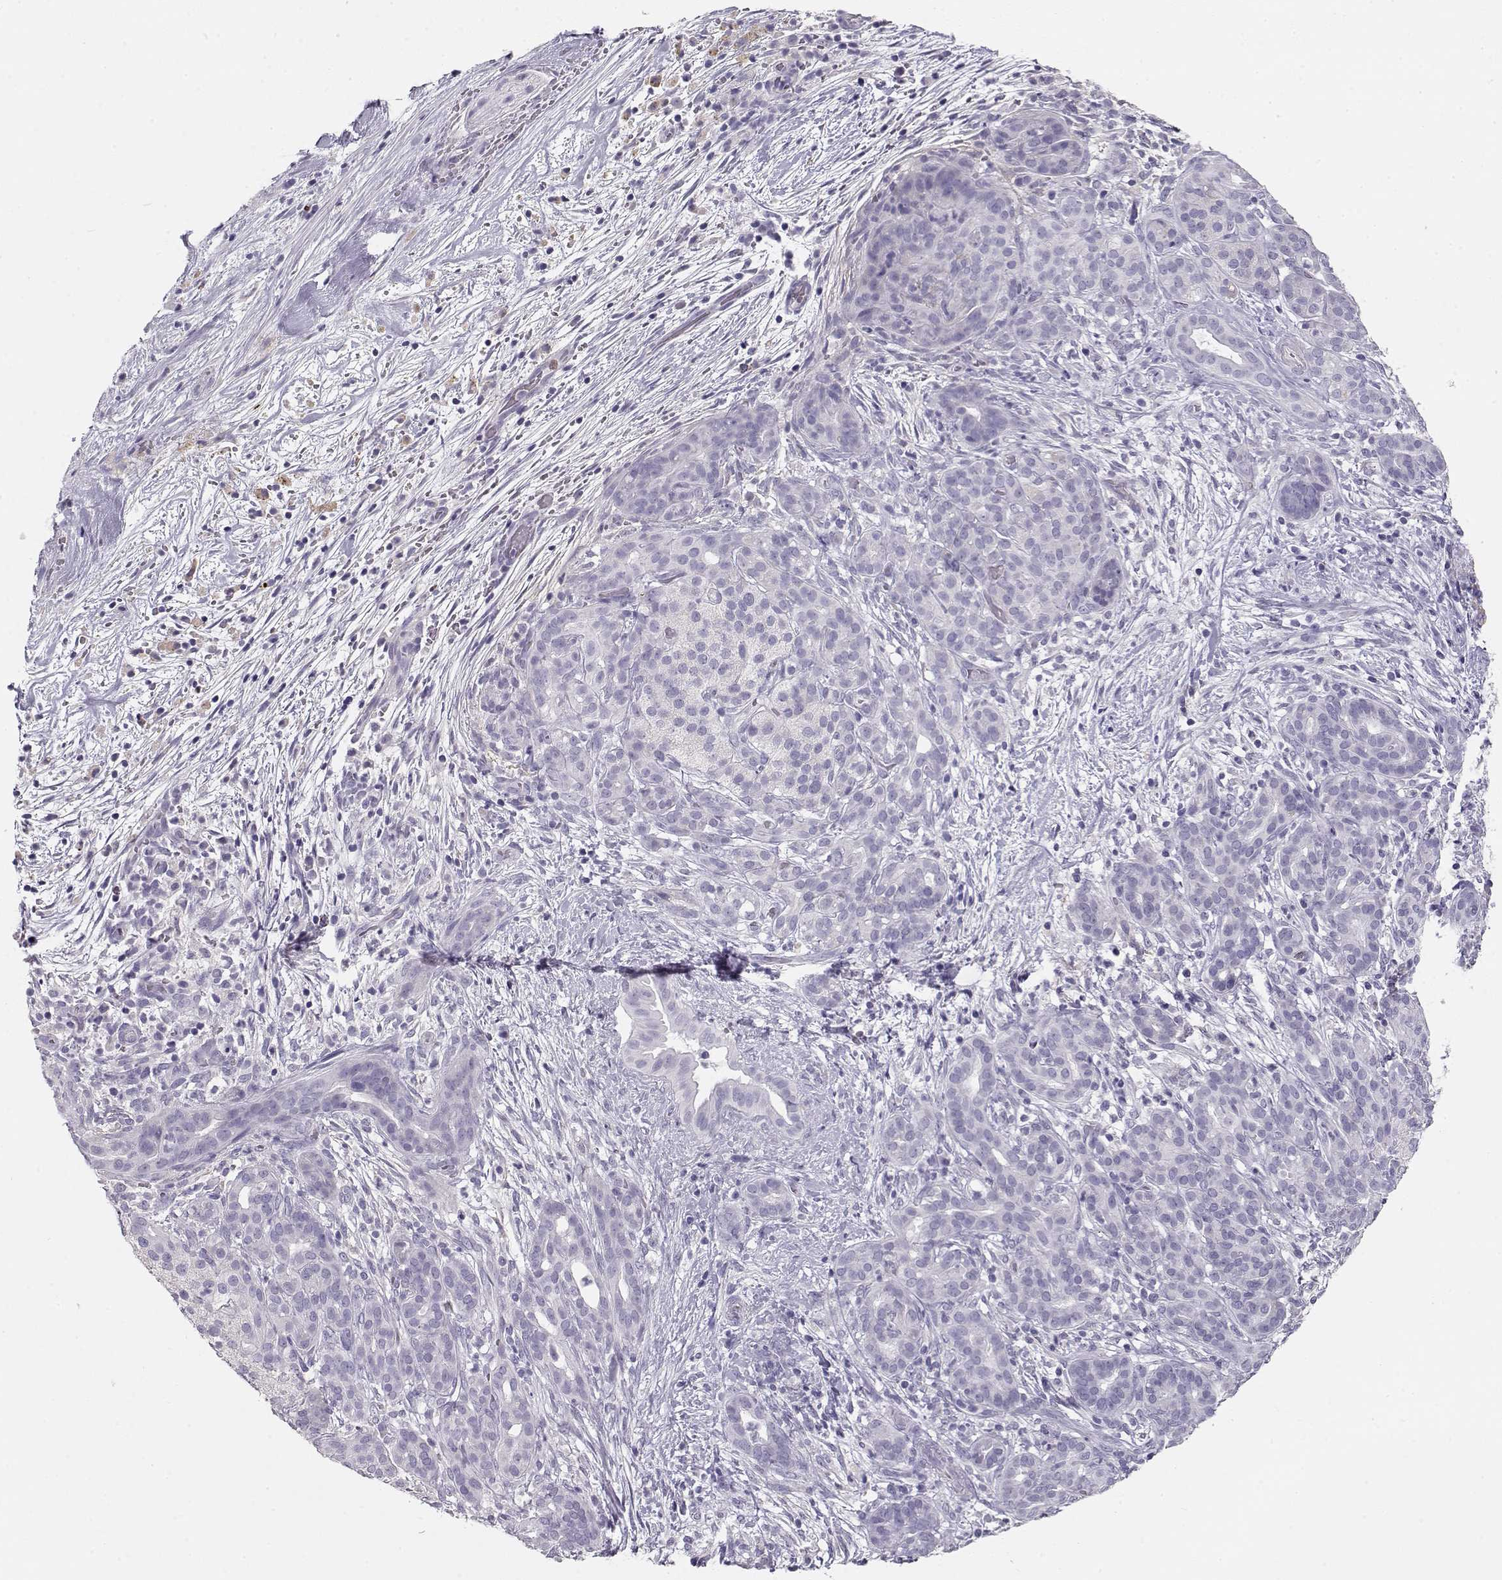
{"staining": {"intensity": "negative", "quantity": "none", "location": "none"}, "tissue": "pancreatic cancer", "cell_type": "Tumor cells", "image_type": "cancer", "snomed": [{"axis": "morphology", "description": "Adenocarcinoma, NOS"}, {"axis": "topography", "description": "Pancreas"}], "caption": "Pancreatic cancer (adenocarcinoma) stained for a protein using immunohistochemistry (IHC) demonstrates no positivity tumor cells.", "gene": "NUTM1", "patient": {"sex": "male", "age": 44}}